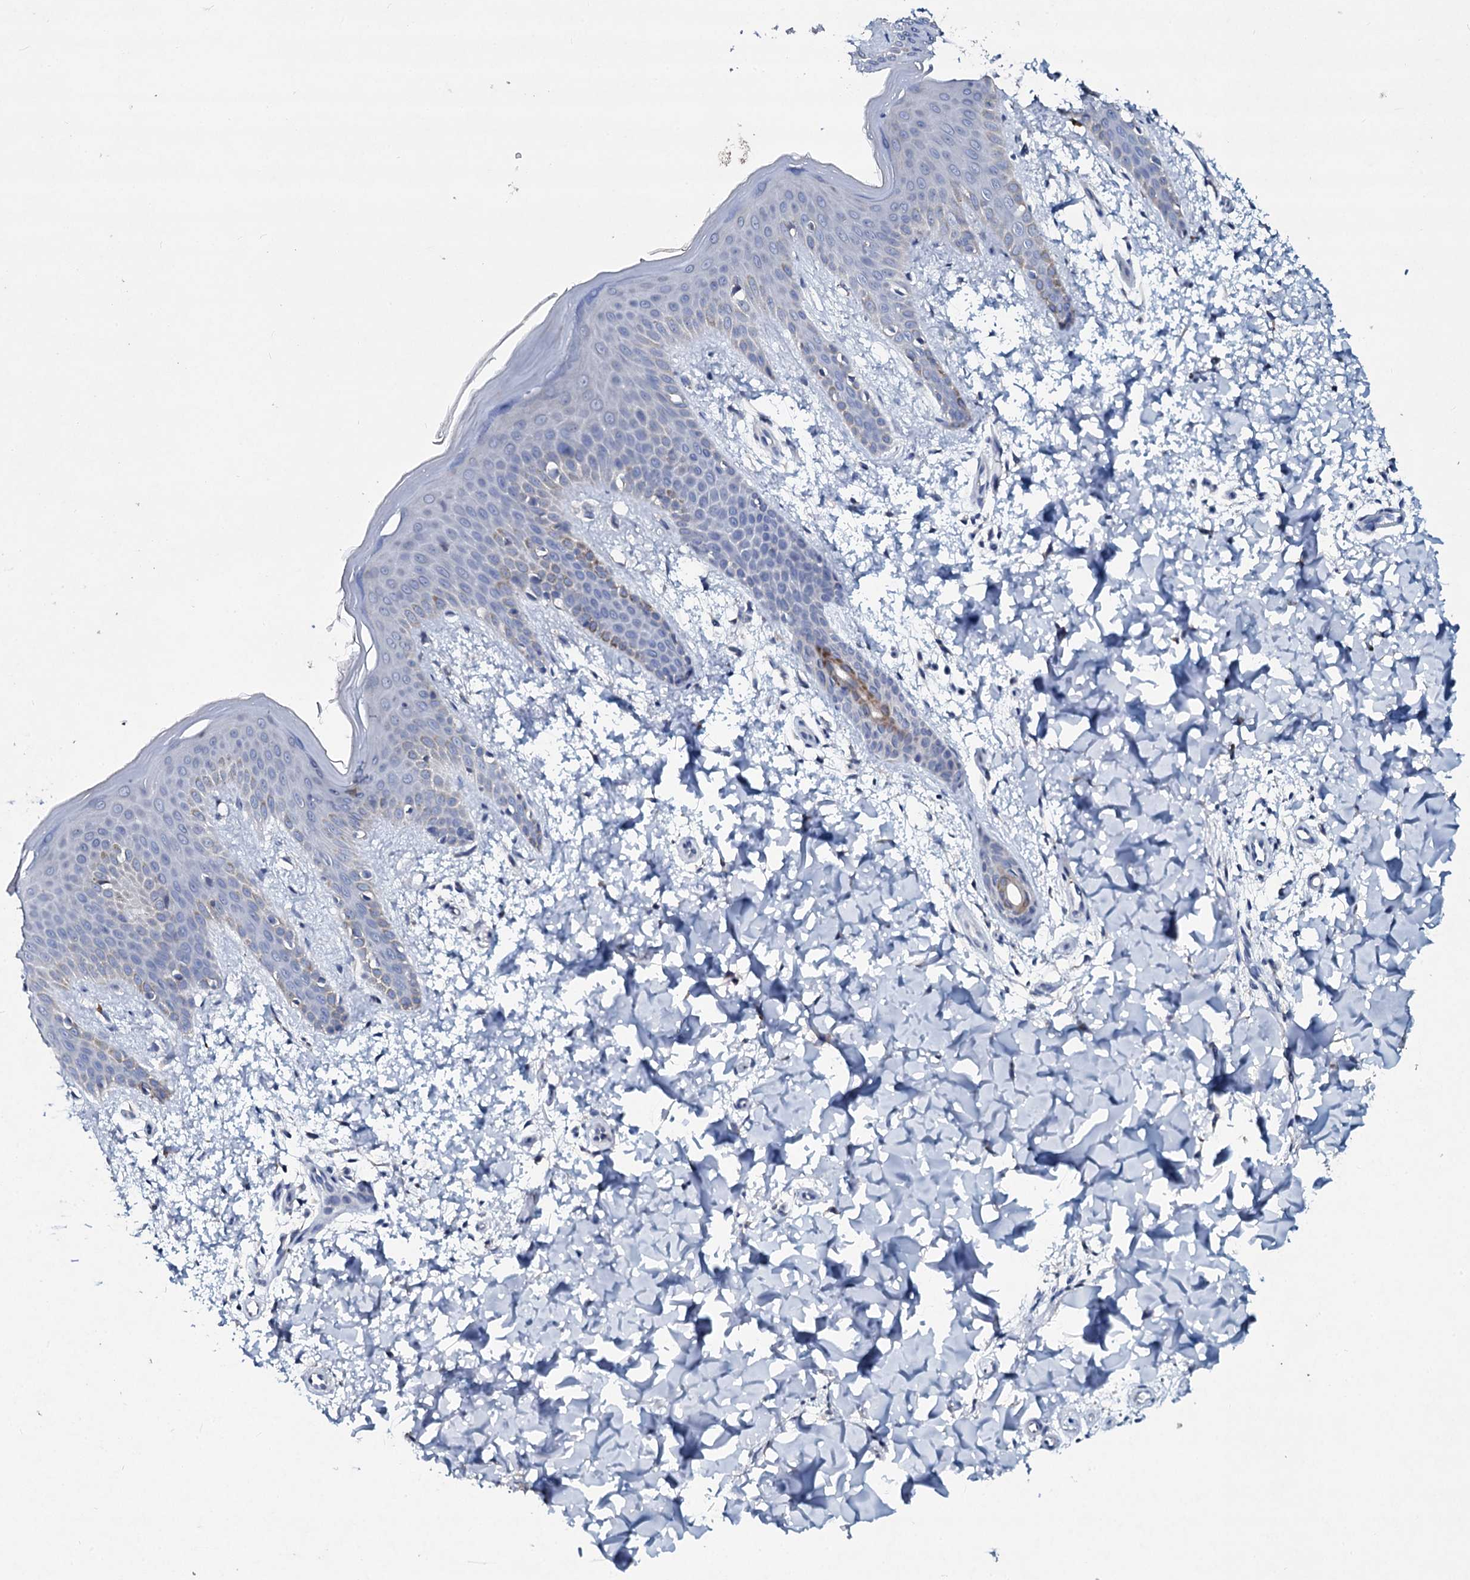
{"staining": {"intensity": "negative", "quantity": "none", "location": "none"}, "tissue": "skin", "cell_type": "Keratinocytes", "image_type": "normal", "snomed": [{"axis": "morphology", "description": "Normal tissue, NOS"}, {"axis": "topography", "description": "Skin"}], "caption": "An image of human skin is negative for staining in keratinocytes. (DAB (3,3'-diaminobenzidine) IHC, high magnification).", "gene": "TPGS2", "patient": {"sex": "male", "age": 36}}